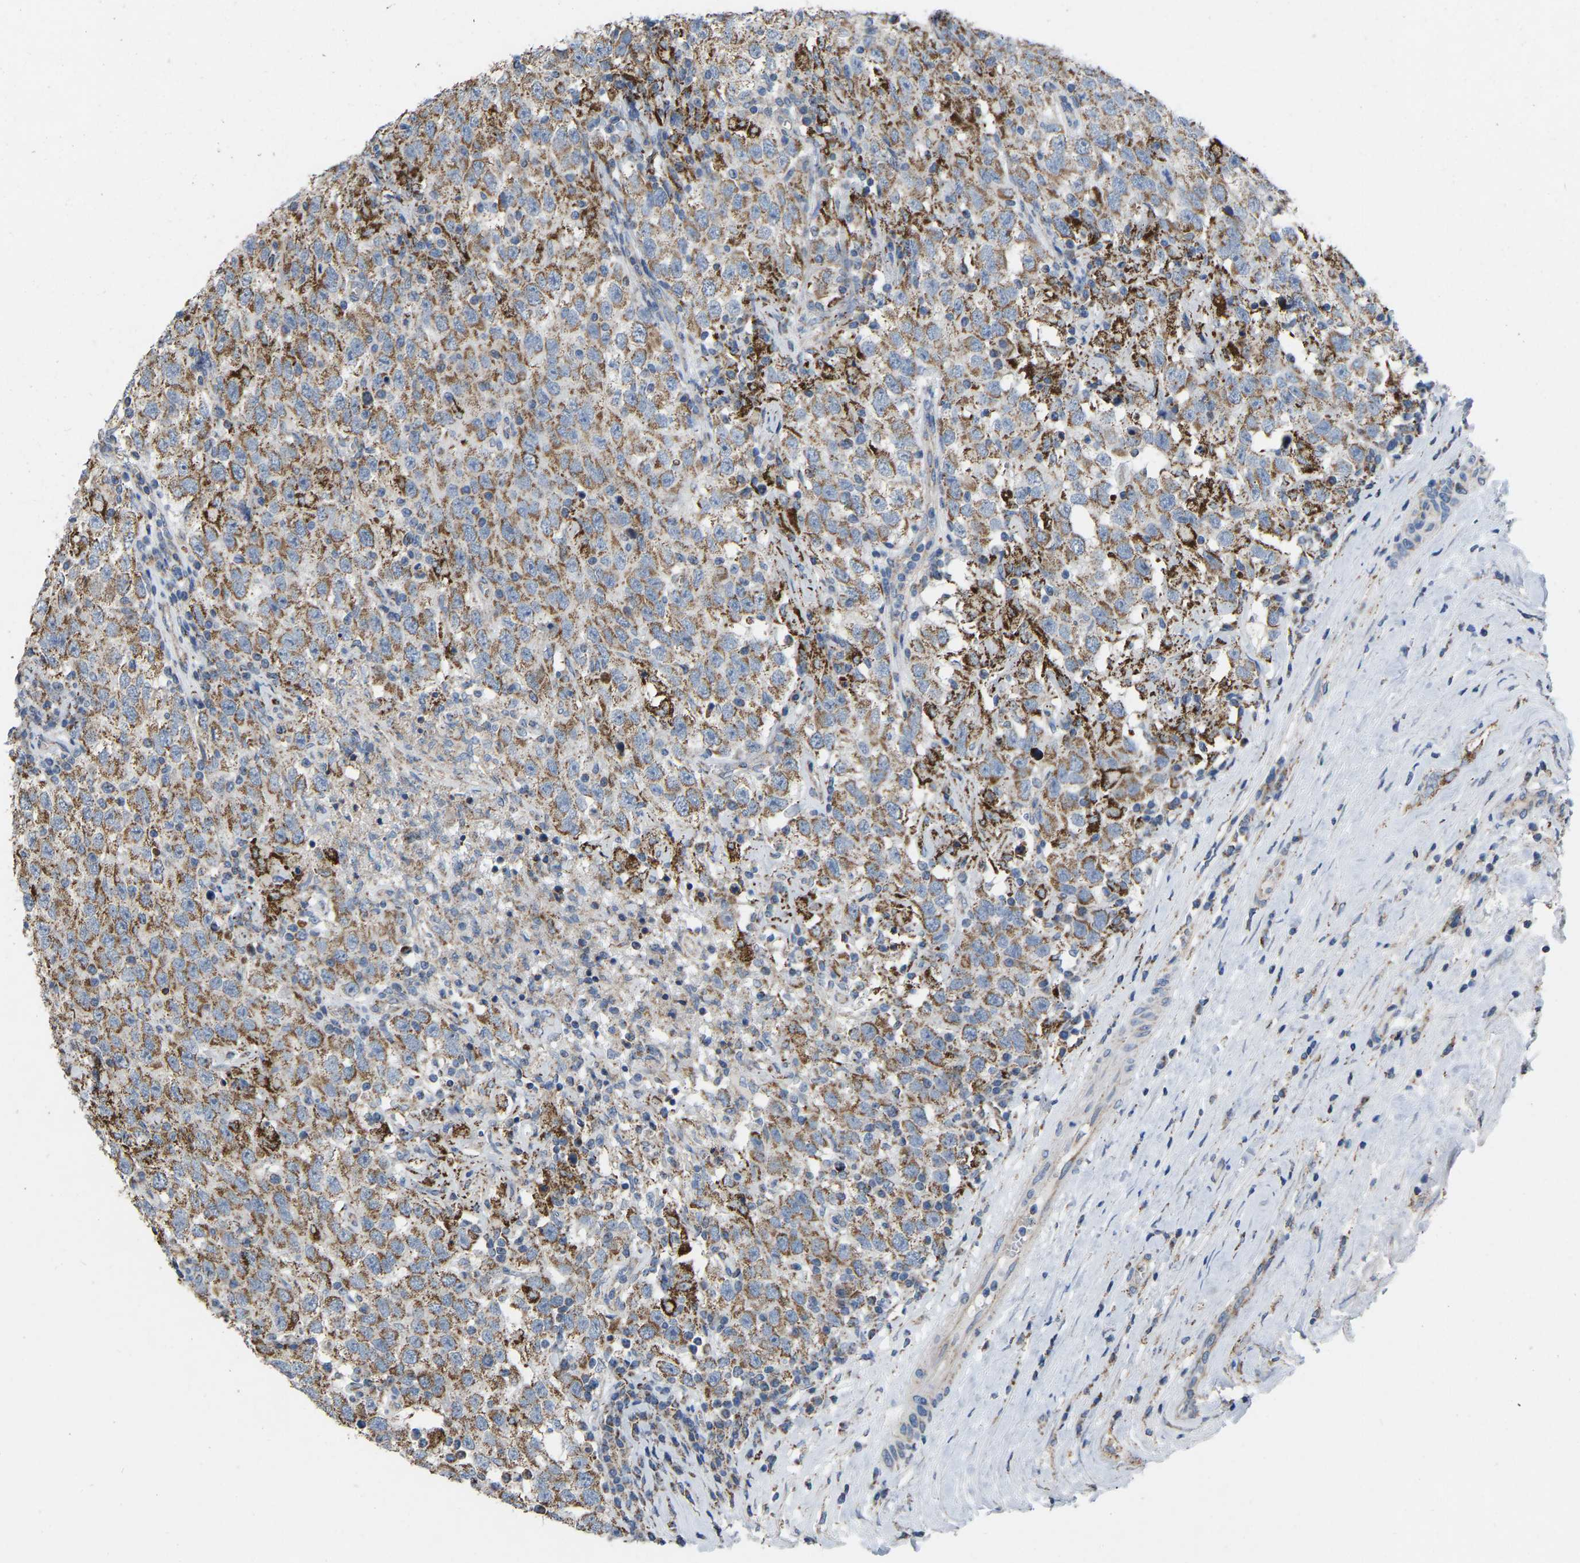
{"staining": {"intensity": "moderate", "quantity": ">75%", "location": "cytoplasmic/membranous"}, "tissue": "testis cancer", "cell_type": "Tumor cells", "image_type": "cancer", "snomed": [{"axis": "morphology", "description": "Seminoma, NOS"}, {"axis": "topography", "description": "Testis"}], "caption": "Moderate cytoplasmic/membranous protein positivity is appreciated in about >75% of tumor cells in testis cancer. Using DAB (brown) and hematoxylin (blue) stains, captured at high magnification using brightfield microscopy.", "gene": "BCL10", "patient": {"sex": "male", "age": 41}}